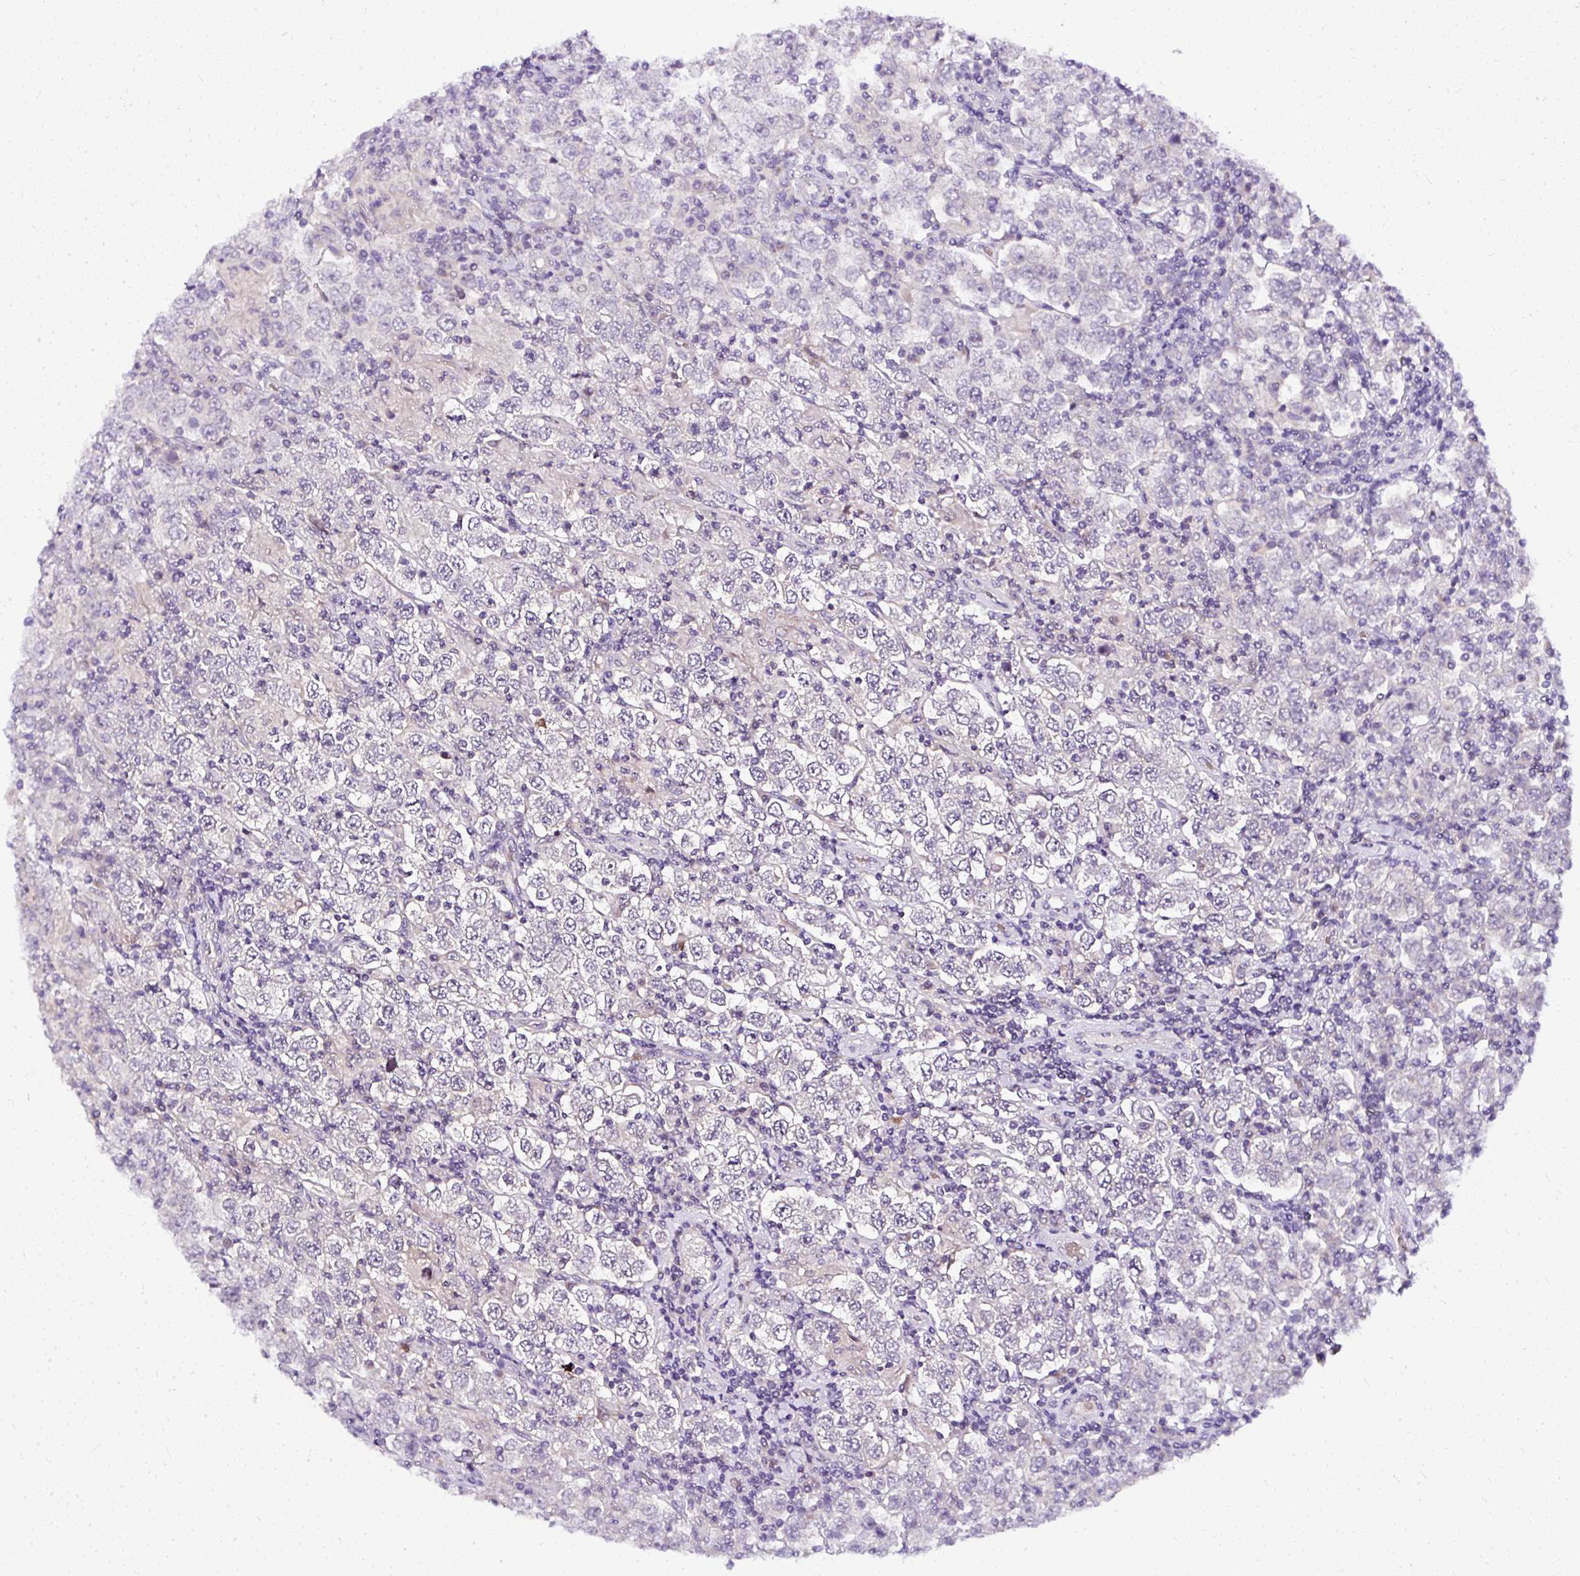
{"staining": {"intensity": "negative", "quantity": "none", "location": "none"}, "tissue": "testis cancer", "cell_type": "Tumor cells", "image_type": "cancer", "snomed": [{"axis": "morphology", "description": "Normal tissue, NOS"}, {"axis": "morphology", "description": "Urothelial carcinoma, High grade"}, {"axis": "morphology", "description": "Seminoma, NOS"}, {"axis": "morphology", "description": "Carcinoma, Embryonal, NOS"}, {"axis": "topography", "description": "Urinary bladder"}, {"axis": "topography", "description": "Testis"}], "caption": "A micrograph of testis cancer stained for a protein shows no brown staining in tumor cells.", "gene": "DEPDC5", "patient": {"sex": "male", "age": 41}}